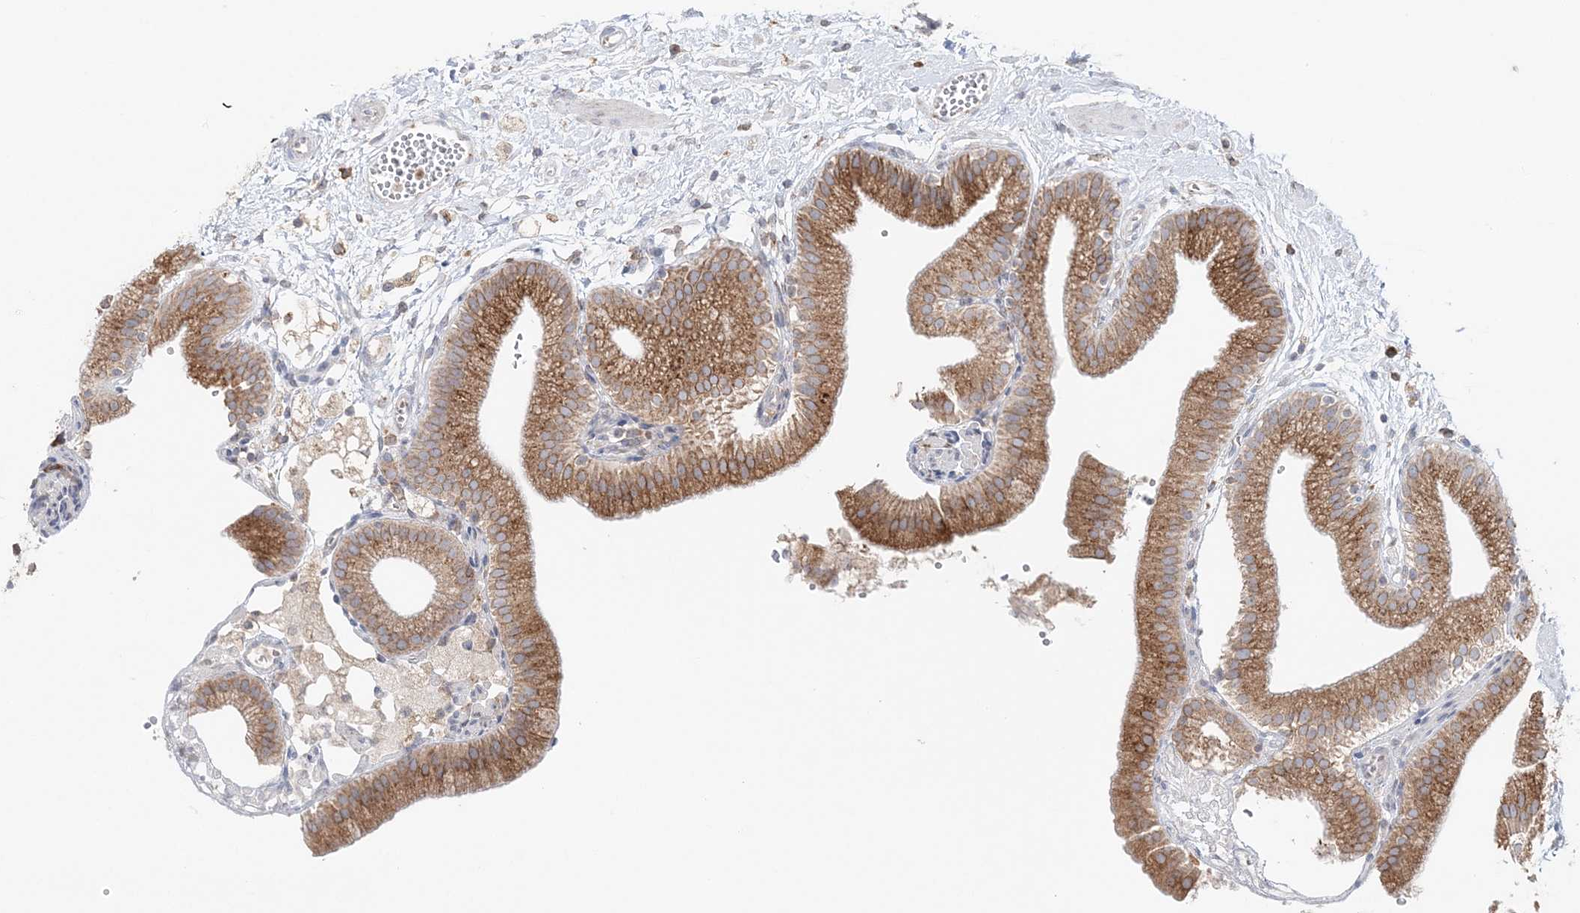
{"staining": {"intensity": "strong", "quantity": ">75%", "location": "cytoplasmic/membranous"}, "tissue": "gallbladder", "cell_type": "Glandular cells", "image_type": "normal", "snomed": [{"axis": "morphology", "description": "Normal tissue, NOS"}, {"axis": "topography", "description": "Gallbladder"}], "caption": "Immunohistochemistry image of normal gallbladder stained for a protein (brown), which displays high levels of strong cytoplasmic/membranous expression in about >75% of glandular cells.", "gene": "TMED10", "patient": {"sex": "male", "age": 55}}